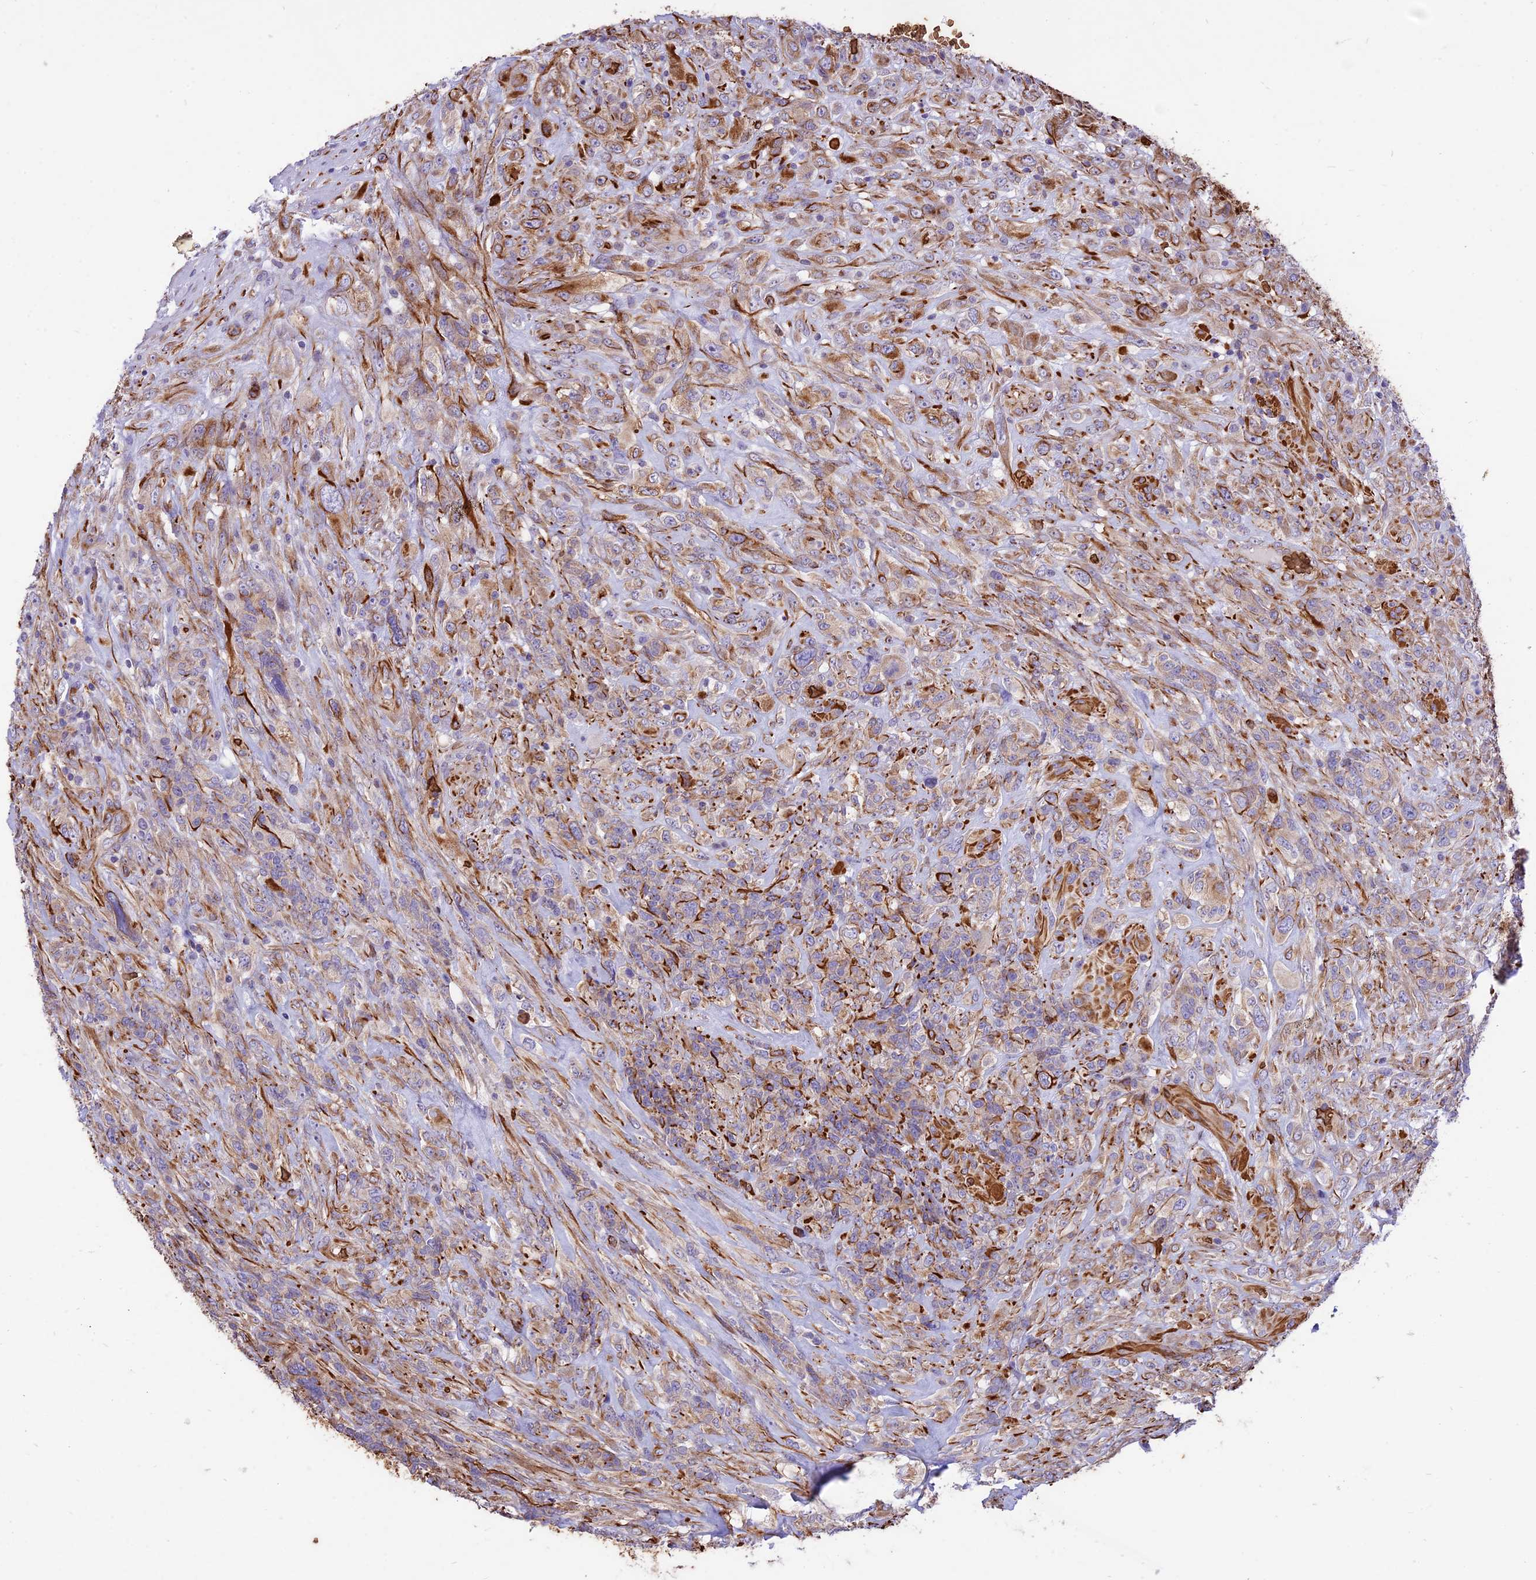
{"staining": {"intensity": "moderate", "quantity": "25%-75%", "location": "cytoplasmic/membranous"}, "tissue": "glioma", "cell_type": "Tumor cells", "image_type": "cancer", "snomed": [{"axis": "morphology", "description": "Glioma, malignant, High grade"}, {"axis": "topography", "description": "Brain"}], "caption": "This photomicrograph demonstrates high-grade glioma (malignant) stained with IHC to label a protein in brown. The cytoplasmic/membranous of tumor cells show moderate positivity for the protein. Nuclei are counter-stained blue.", "gene": "TTC4", "patient": {"sex": "male", "age": 61}}